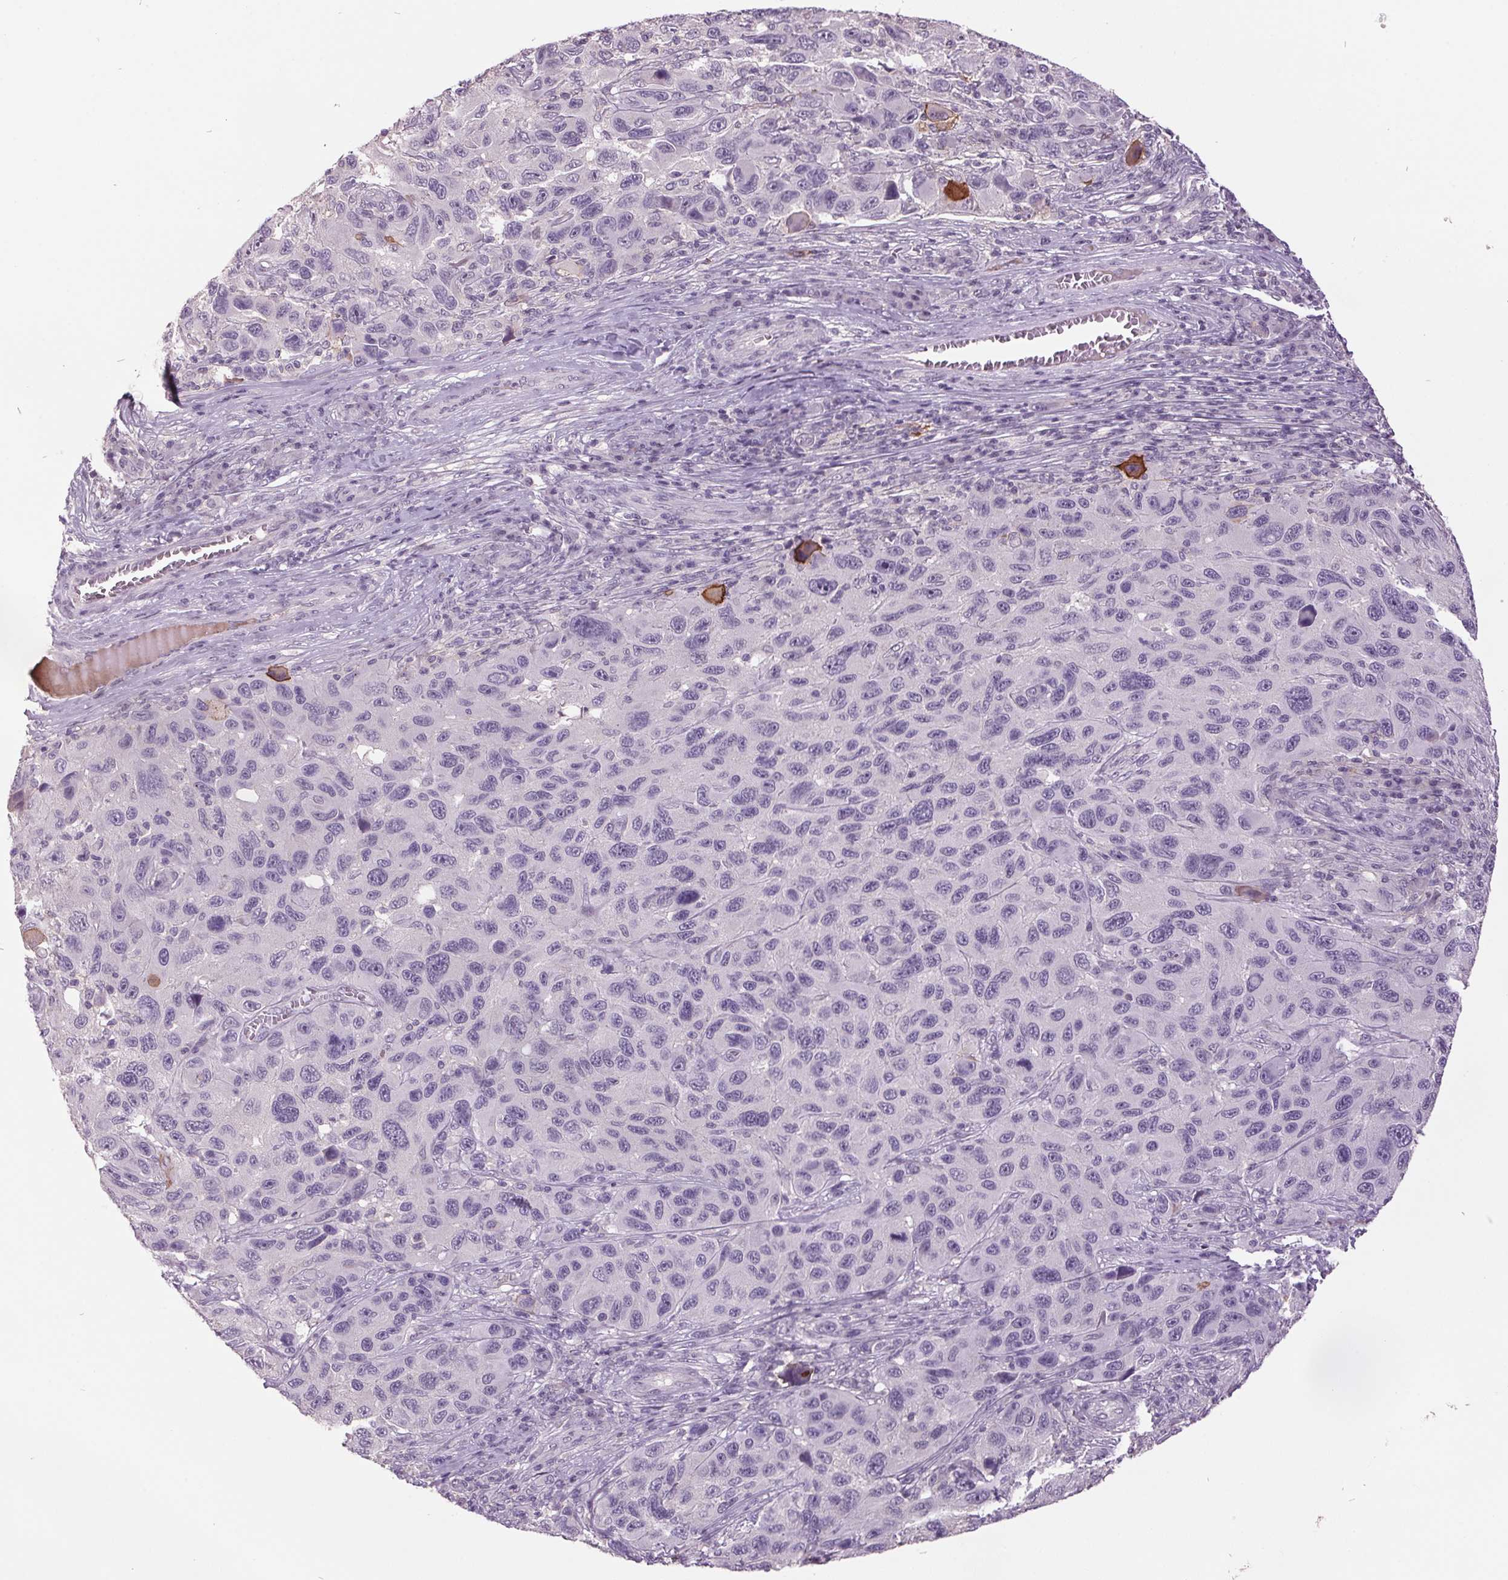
{"staining": {"intensity": "negative", "quantity": "none", "location": "none"}, "tissue": "melanoma", "cell_type": "Tumor cells", "image_type": "cancer", "snomed": [{"axis": "morphology", "description": "Malignant melanoma, NOS"}, {"axis": "topography", "description": "Skin"}], "caption": "Melanoma was stained to show a protein in brown. There is no significant staining in tumor cells.", "gene": "C2orf16", "patient": {"sex": "male", "age": 53}}